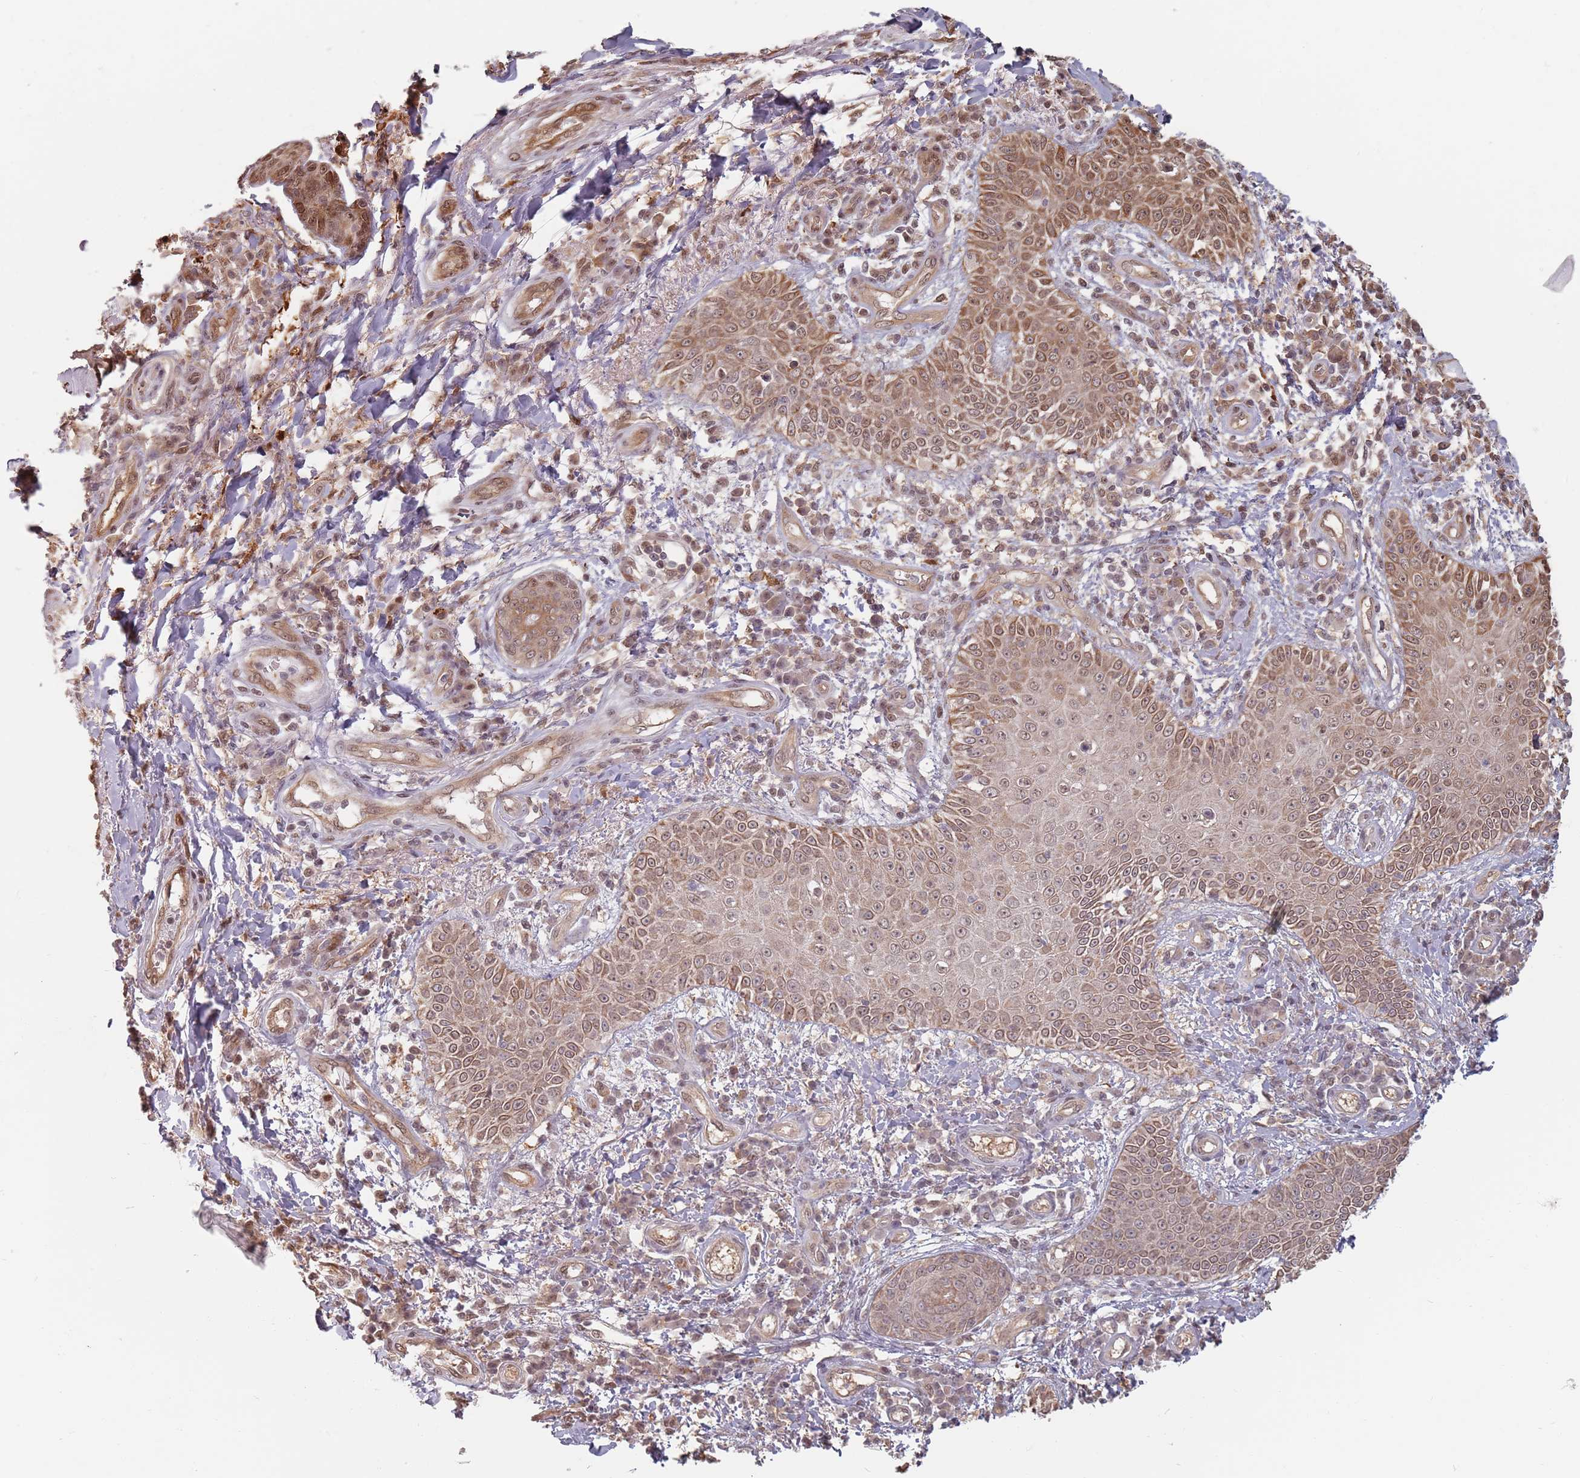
{"staining": {"intensity": "moderate", "quantity": ">75%", "location": "cytoplasmic/membranous,nuclear"}, "tissue": "skin cancer", "cell_type": "Tumor cells", "image_type": "cancer", "snomed": [{"axis": "morphology", "description": "Squamous cell carcinoma, NOS"}, {"axis": "topography", "description": "Skin"}], "caption": "Immunohistochemistry (IHC) (DAB) staining of skin cancer reveals moderate cytoplasmic/membranous and nuclear protein positivity in approximately >75% of tumor cells.", "gene": "PLSCR5", "patient": {"sex": "male", "age": 70}}